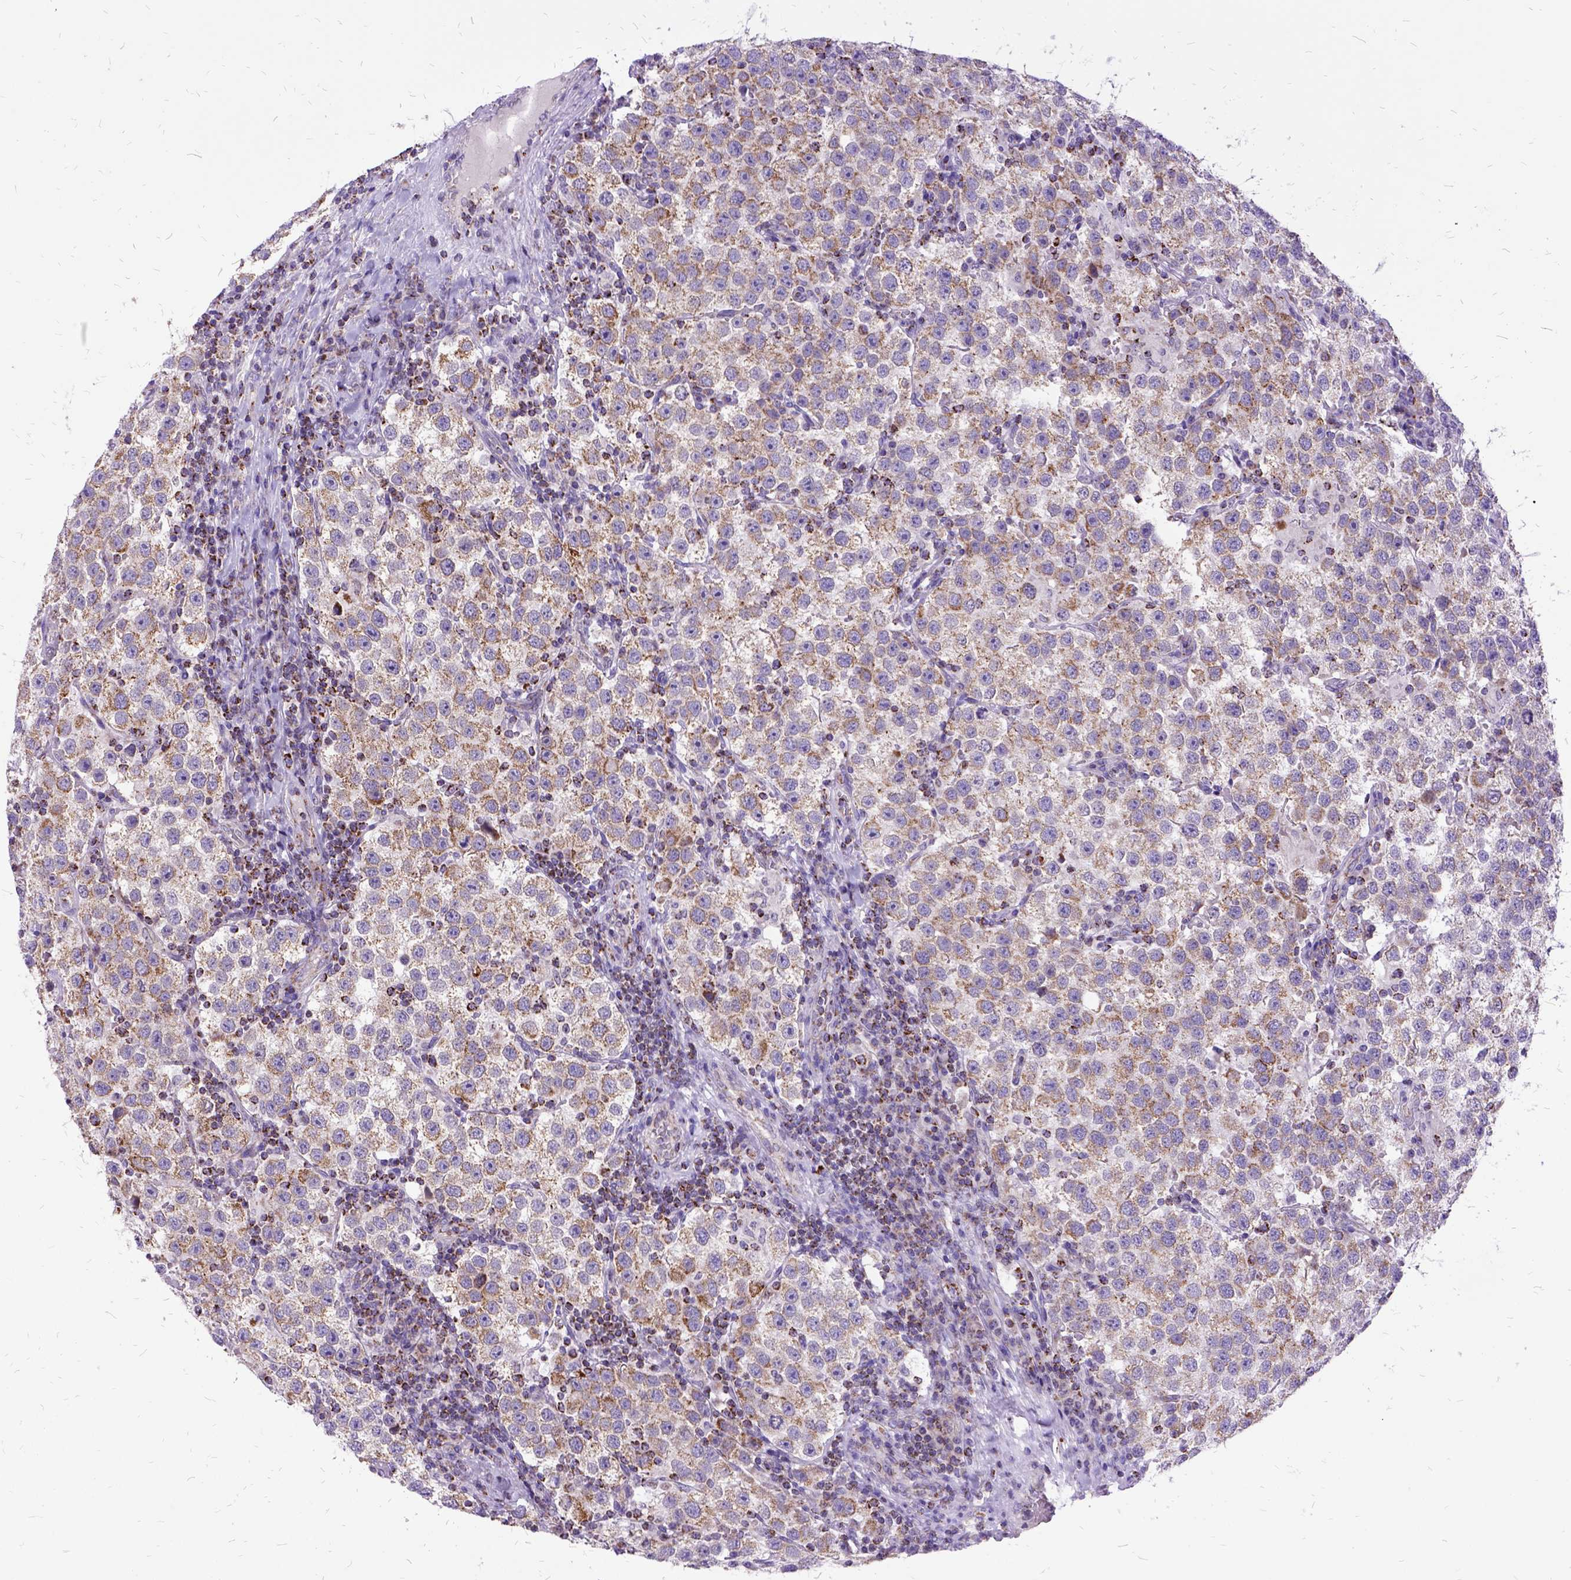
{"staining": {"intensity": "moderate", "quantity": ">75%", "location": "cytoplasmic/membranous"}, "tissue": "testis cancer", "cell_type": "Tumor cells", "image_type": "cancer", "snomed": [{"axis": "morphology", "description": "Seminoma, NOS"}, {"axis": "topography", "description": "Testis"}], "caption": "Moderate cytoplasmic/membranous protein expression is seen in about >75% of tumor cells in testis seminoma.", "gene": "OXCT1", "patient": {"sex": "male", "age": 37}}